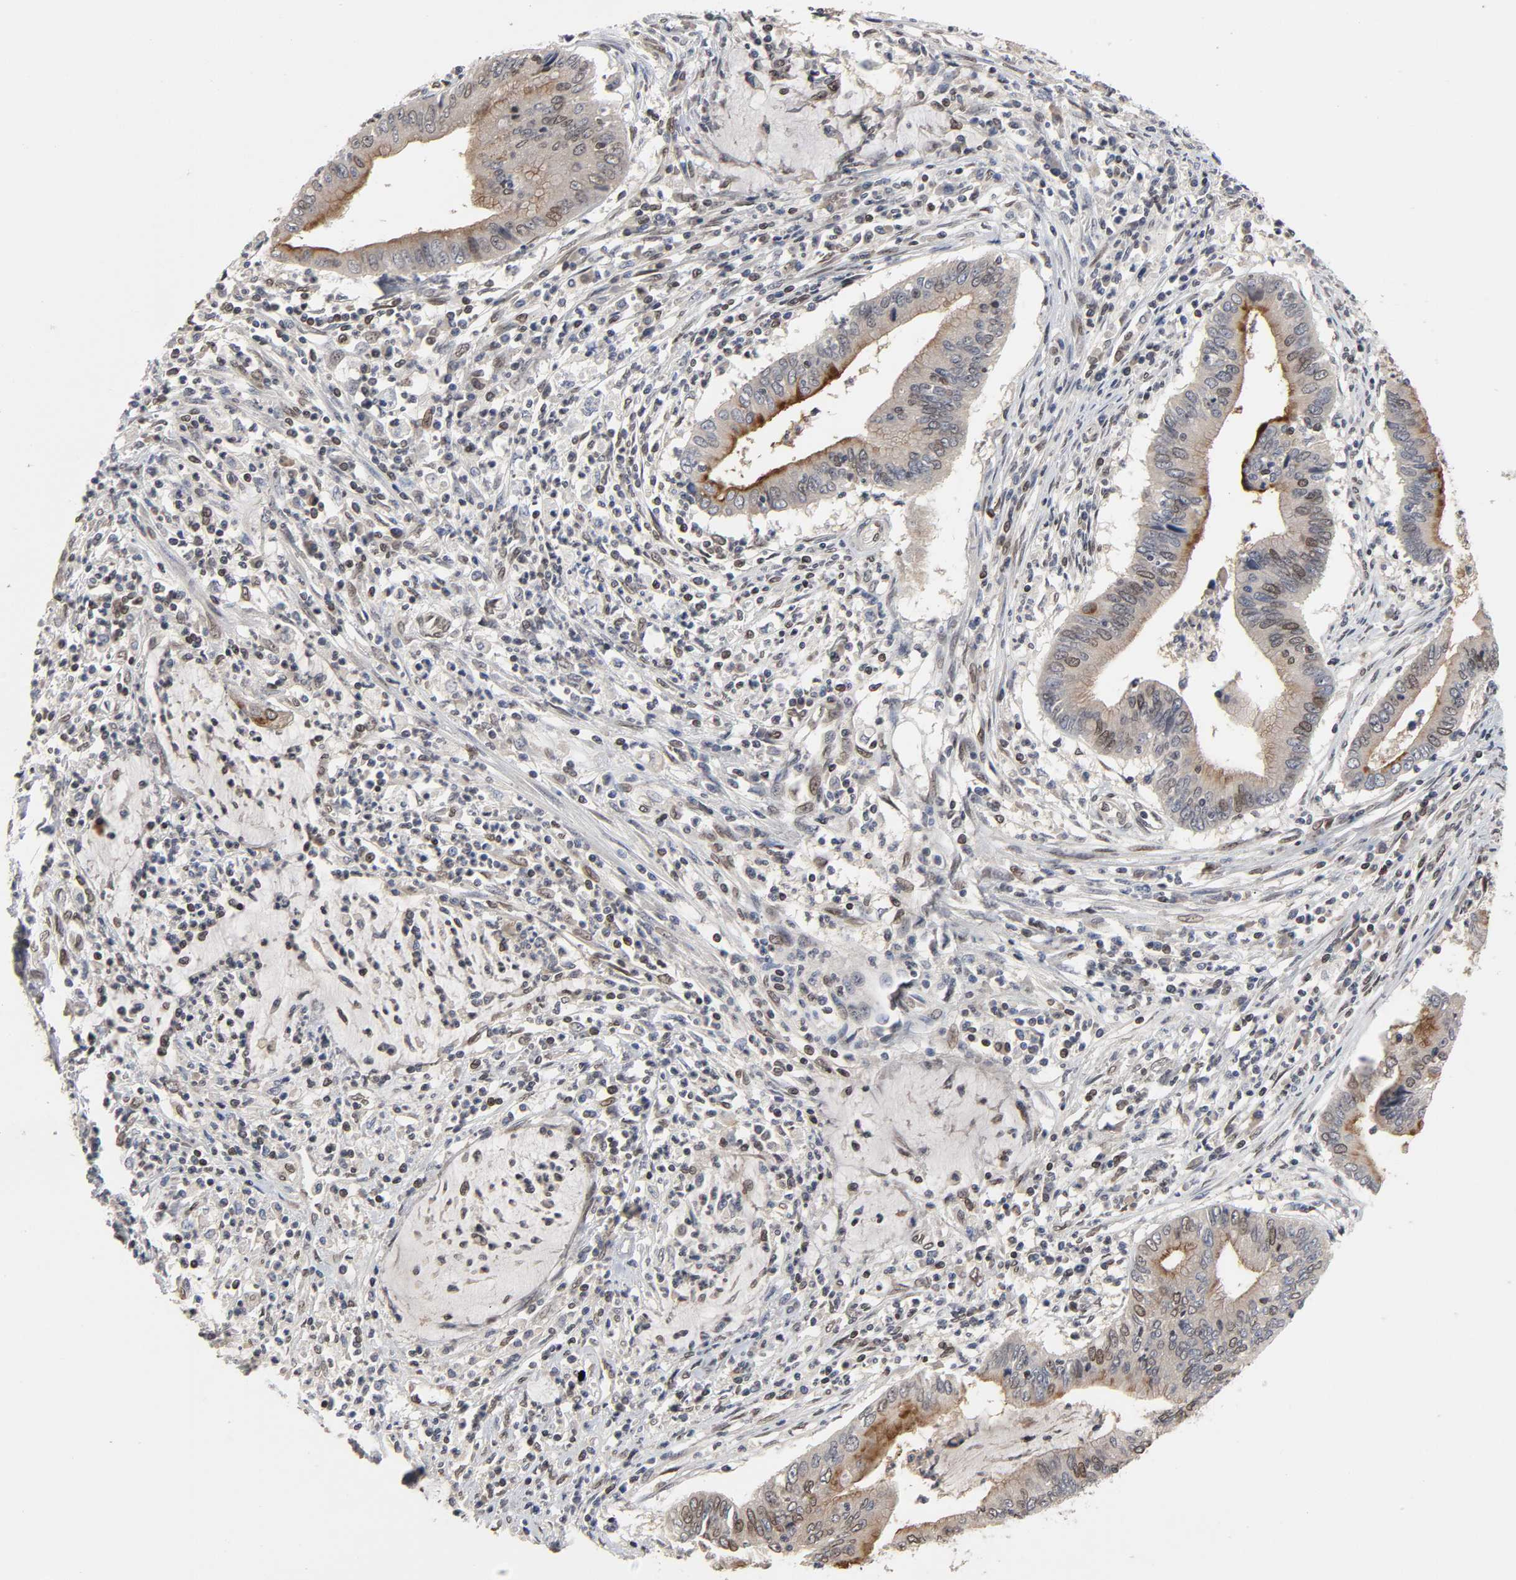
{"staining": {"intensity": "moderate", "quantity": "25%-75%", "location": "cytoplasmic/membranous,nuclear"}, "tissue": "cervical cancer", "cell_type": "Tumor cells", "image_type": "cancer", "snomed": [{"axis": "morphology", "description": "Adenocarcinoma, NOS"}, {"axis": "topography", "description": "Cervix"}], "caption": "Cervical cancer (adenocarcinoma) stained with a protein marker exhibits moderate staining in tumor cells.", "gene": "CPN2", "patient": {"sex": "female", "age": 36}}